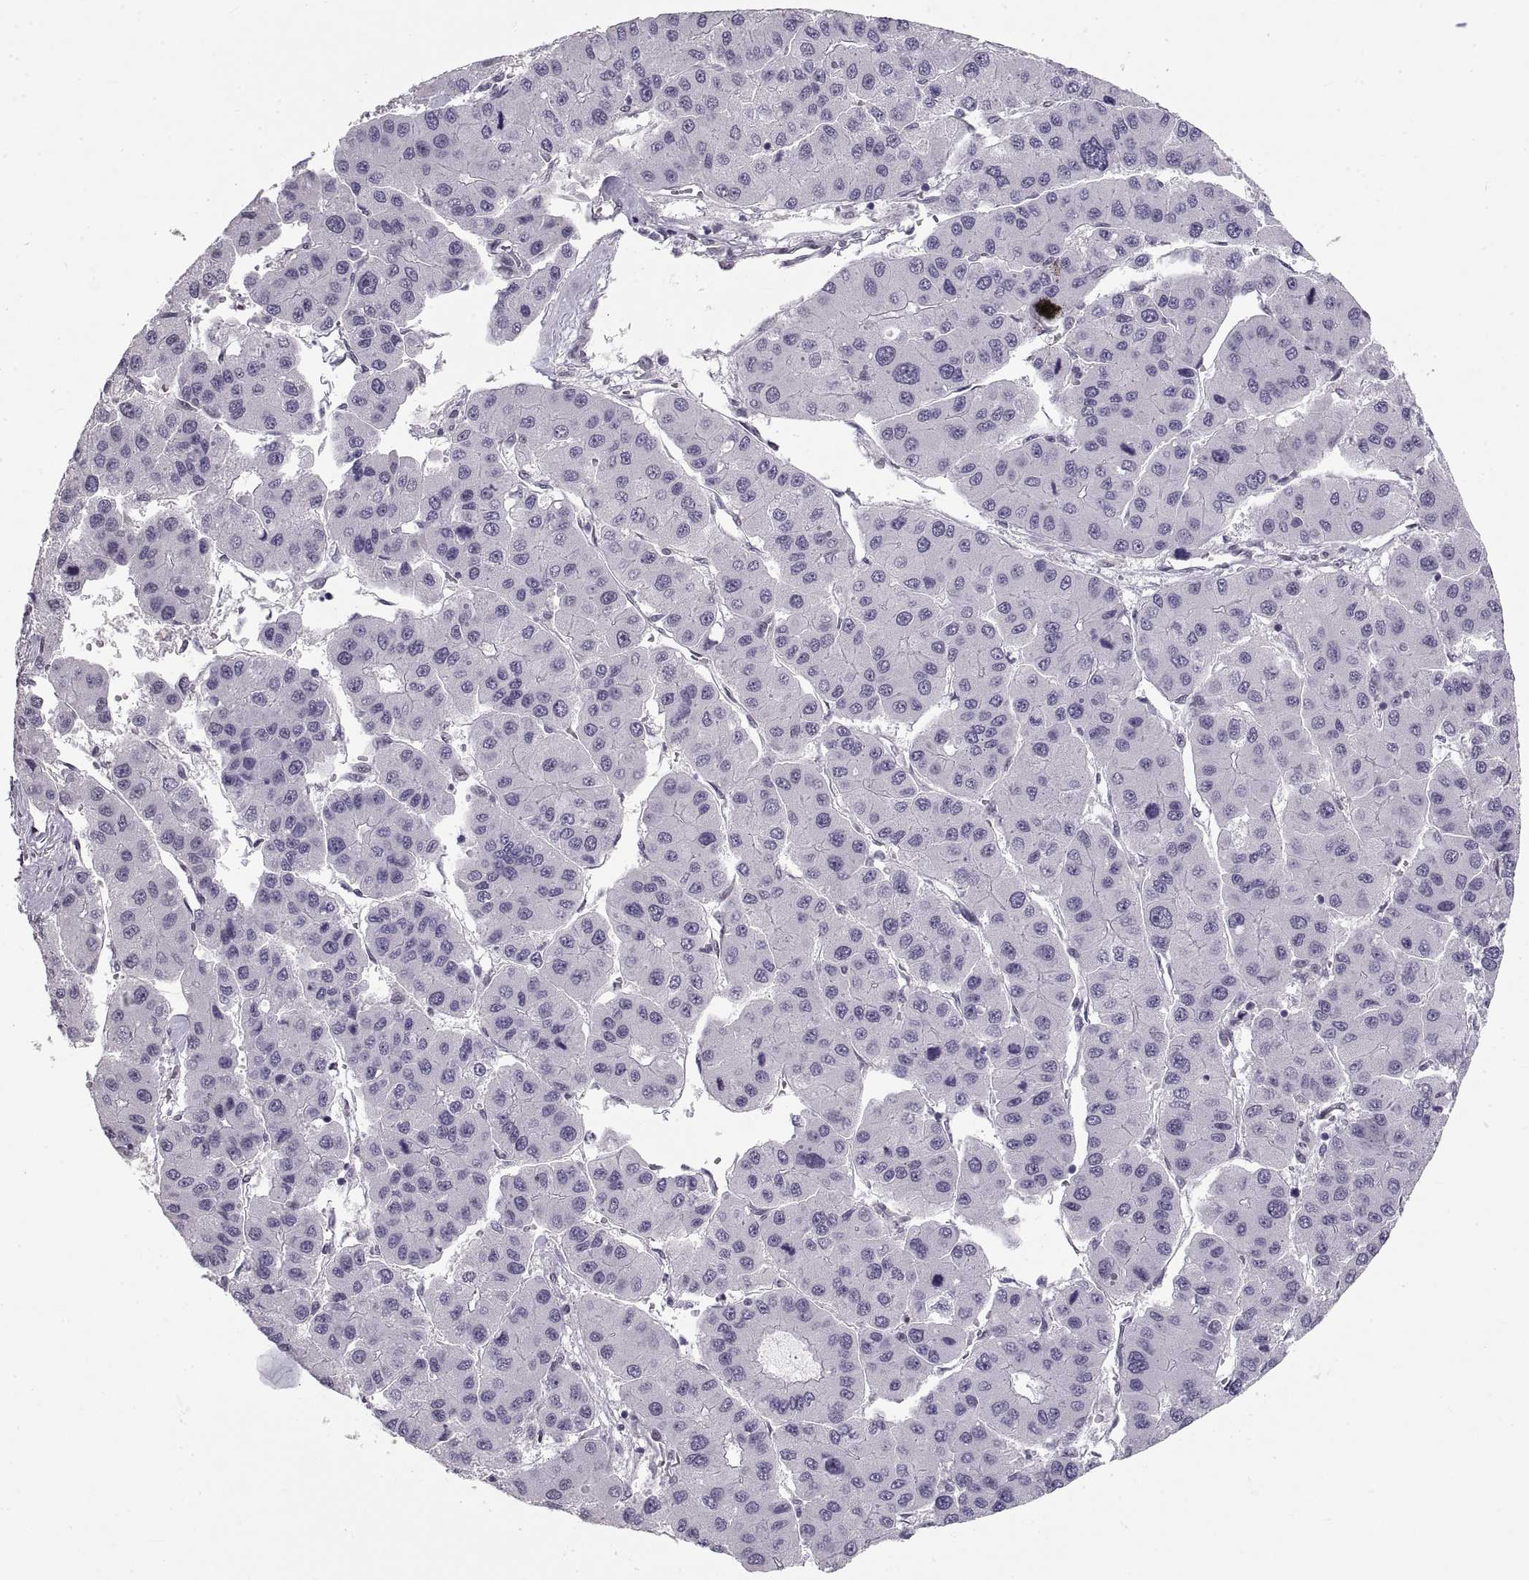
{"staining": {"intensity": "negative", "quantity": "none", "location": "none"}, "tissue": "liver cancer", "cell_type": "Tumor cells", "image_type": "cancer", "snomed": [{"axis": "morphology", "description": "Carcinoma, Hepatocellular, NOS"}, {"axis": "topography", "description": "Liver"}], "caption": "An IHC histopathology image of liver cancer (hepatocellular carcinoma) is shown. There is no staining in tumor cells of liver cancer (hepatocellular carcinoma). Nuclei are stained in blue.", "gene": "NANOS3", "patient": {"sex": "male", "age": 73}}